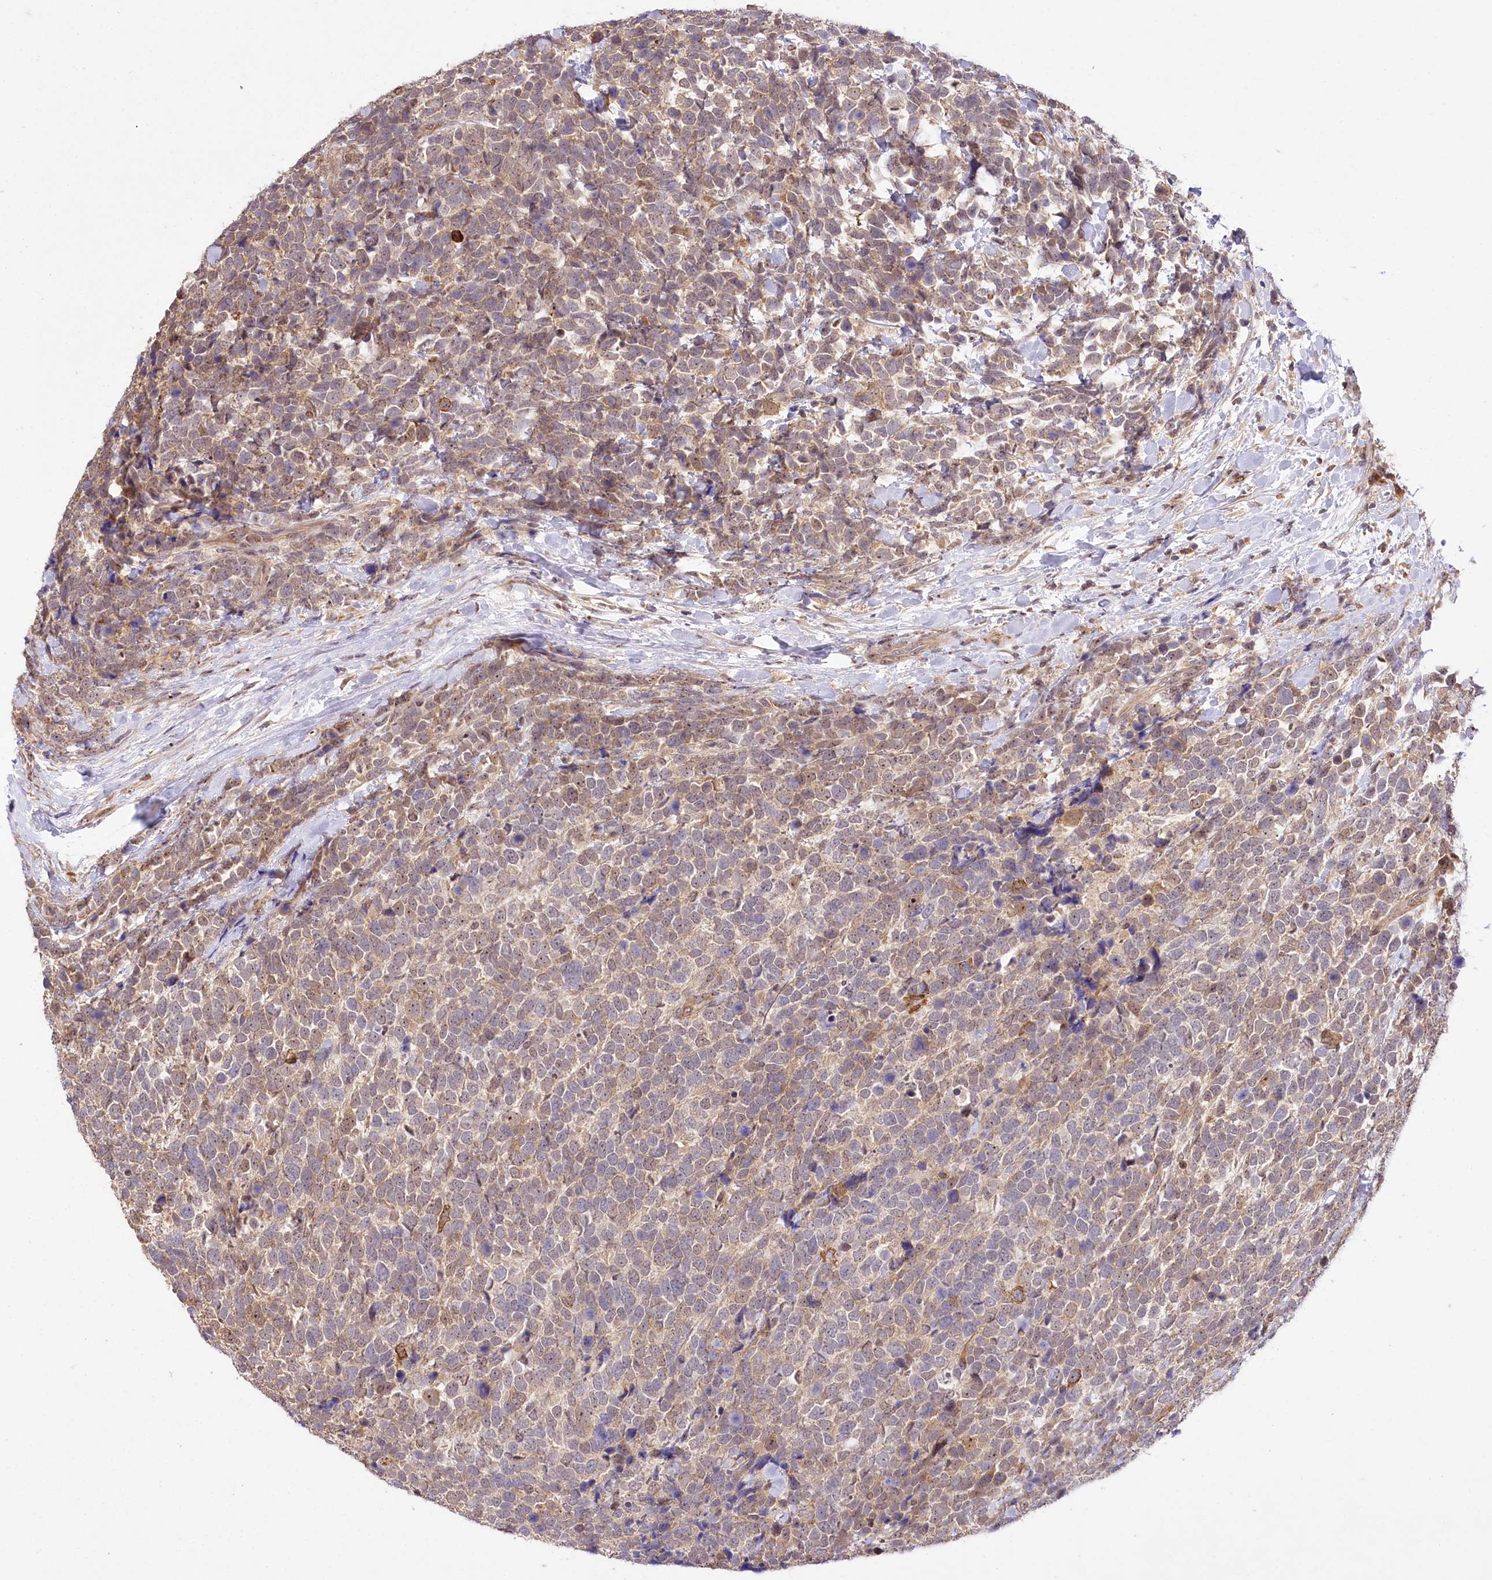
{"staining": {"intensity": "weak", "quantity": "25%-75%", "location": "cytoplasmic/membranous"}, "tissue": "urothelial cancer", "cell_type": "Tumor cells", "image_type": "cancer", "snomed": [{"axis": "morphology", "description": "Urothelial carcinoma, High grade"}, {"axis": "topography", "description": "Urinary bladder"}], "caption": "Immunohistochemistry (IHC) micrograph of urothelial cancer stained for a protein (brown), which demonstrates low levels of weak cytoplasmic/membranous expression in approximately 25%-75% of tumor cells.", "gene": "SERGEF", "patient": {"sex": "female", "age": 82}}